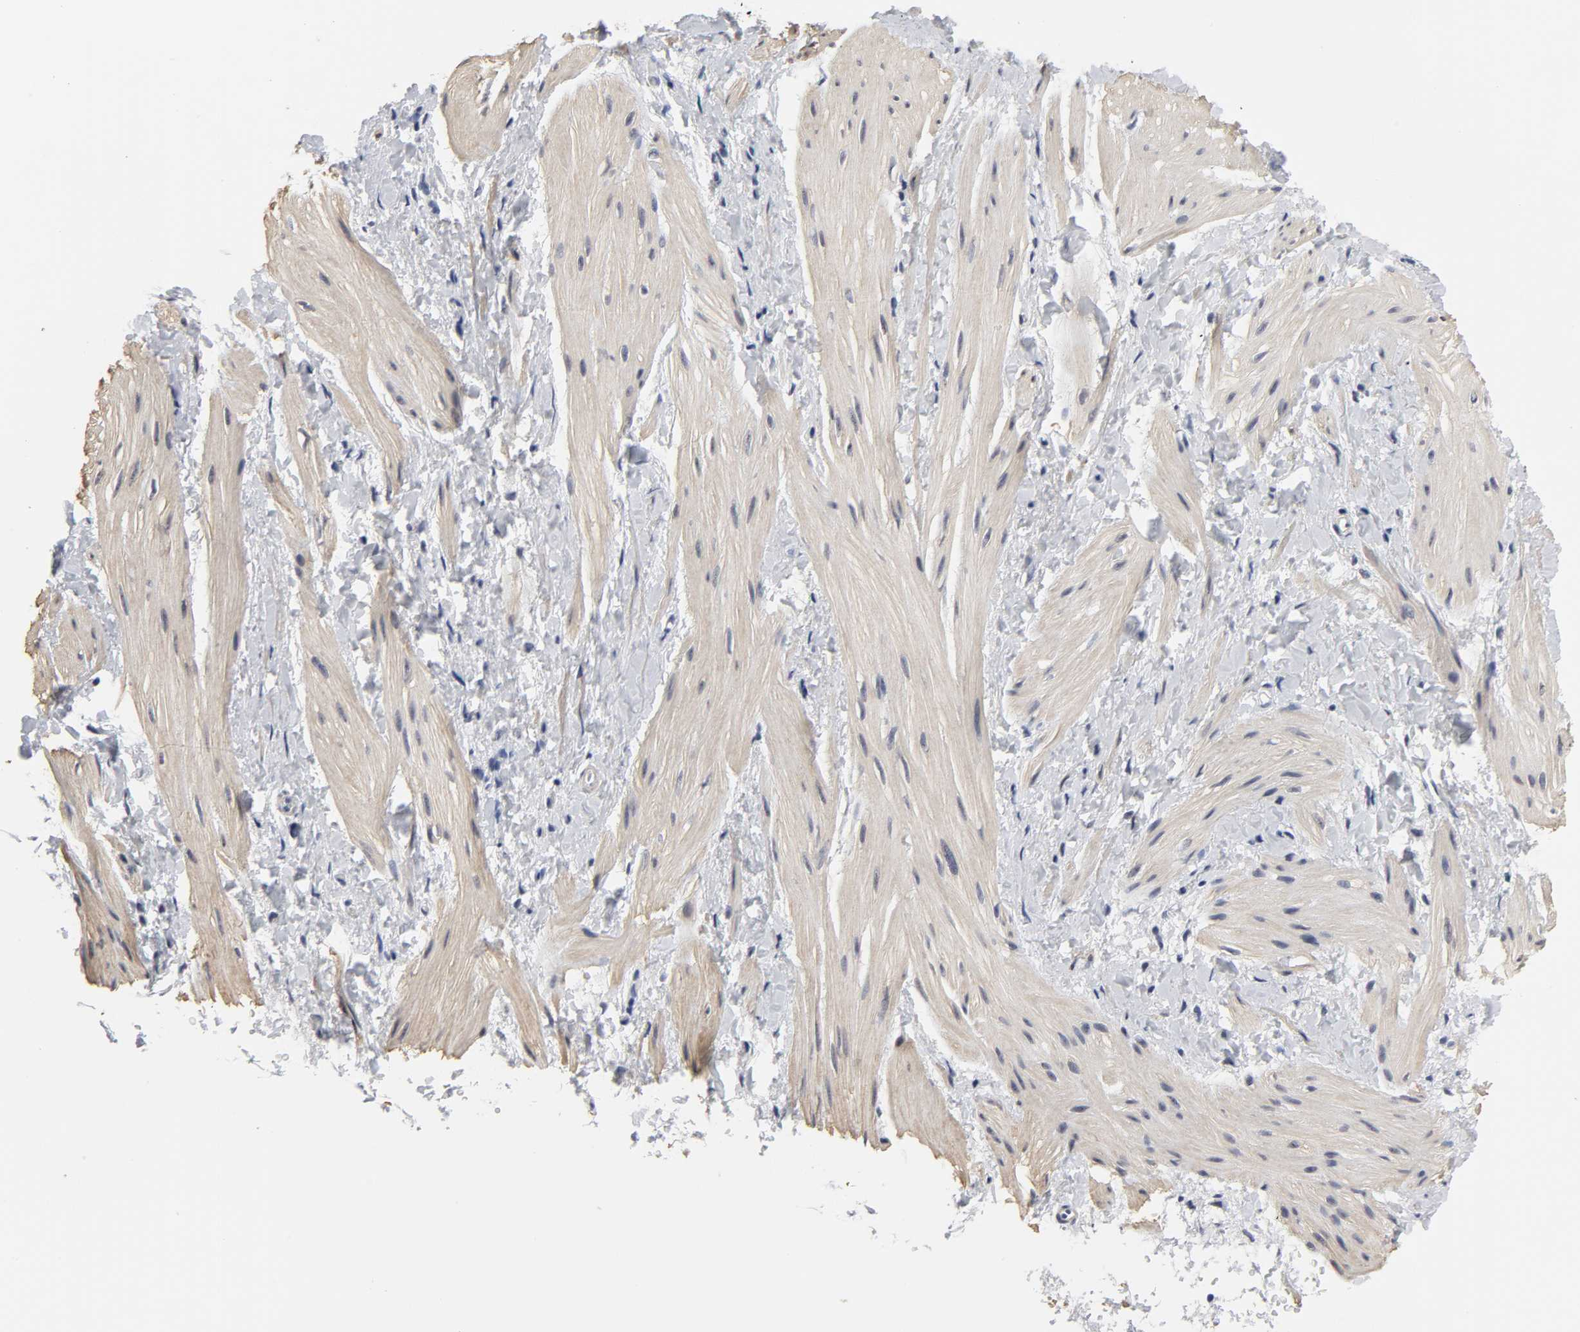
{"staining": {"intensity": "weak", "quantity": ">75%", "location": "cytoplasmic/membranous"}, "tissue": "smooth muscle", "cell_type": "Smooth muscle cells", "image_type": "normal", "snomed": [{"axis": "morphology", "description": "Normal tissue, NOS"}, {"axis": "topography", "description": "Smooth muscle"}], "caption": "This histopathology image reveals immunohistochemistry (IHC) staining of benign smooth muscle, with low weak cytoplasmic/membranous positivity in approximately >75% of smooth muscle cells.", "gene": "GRHL2", "patient": {"sex": "male", "age": 16}}